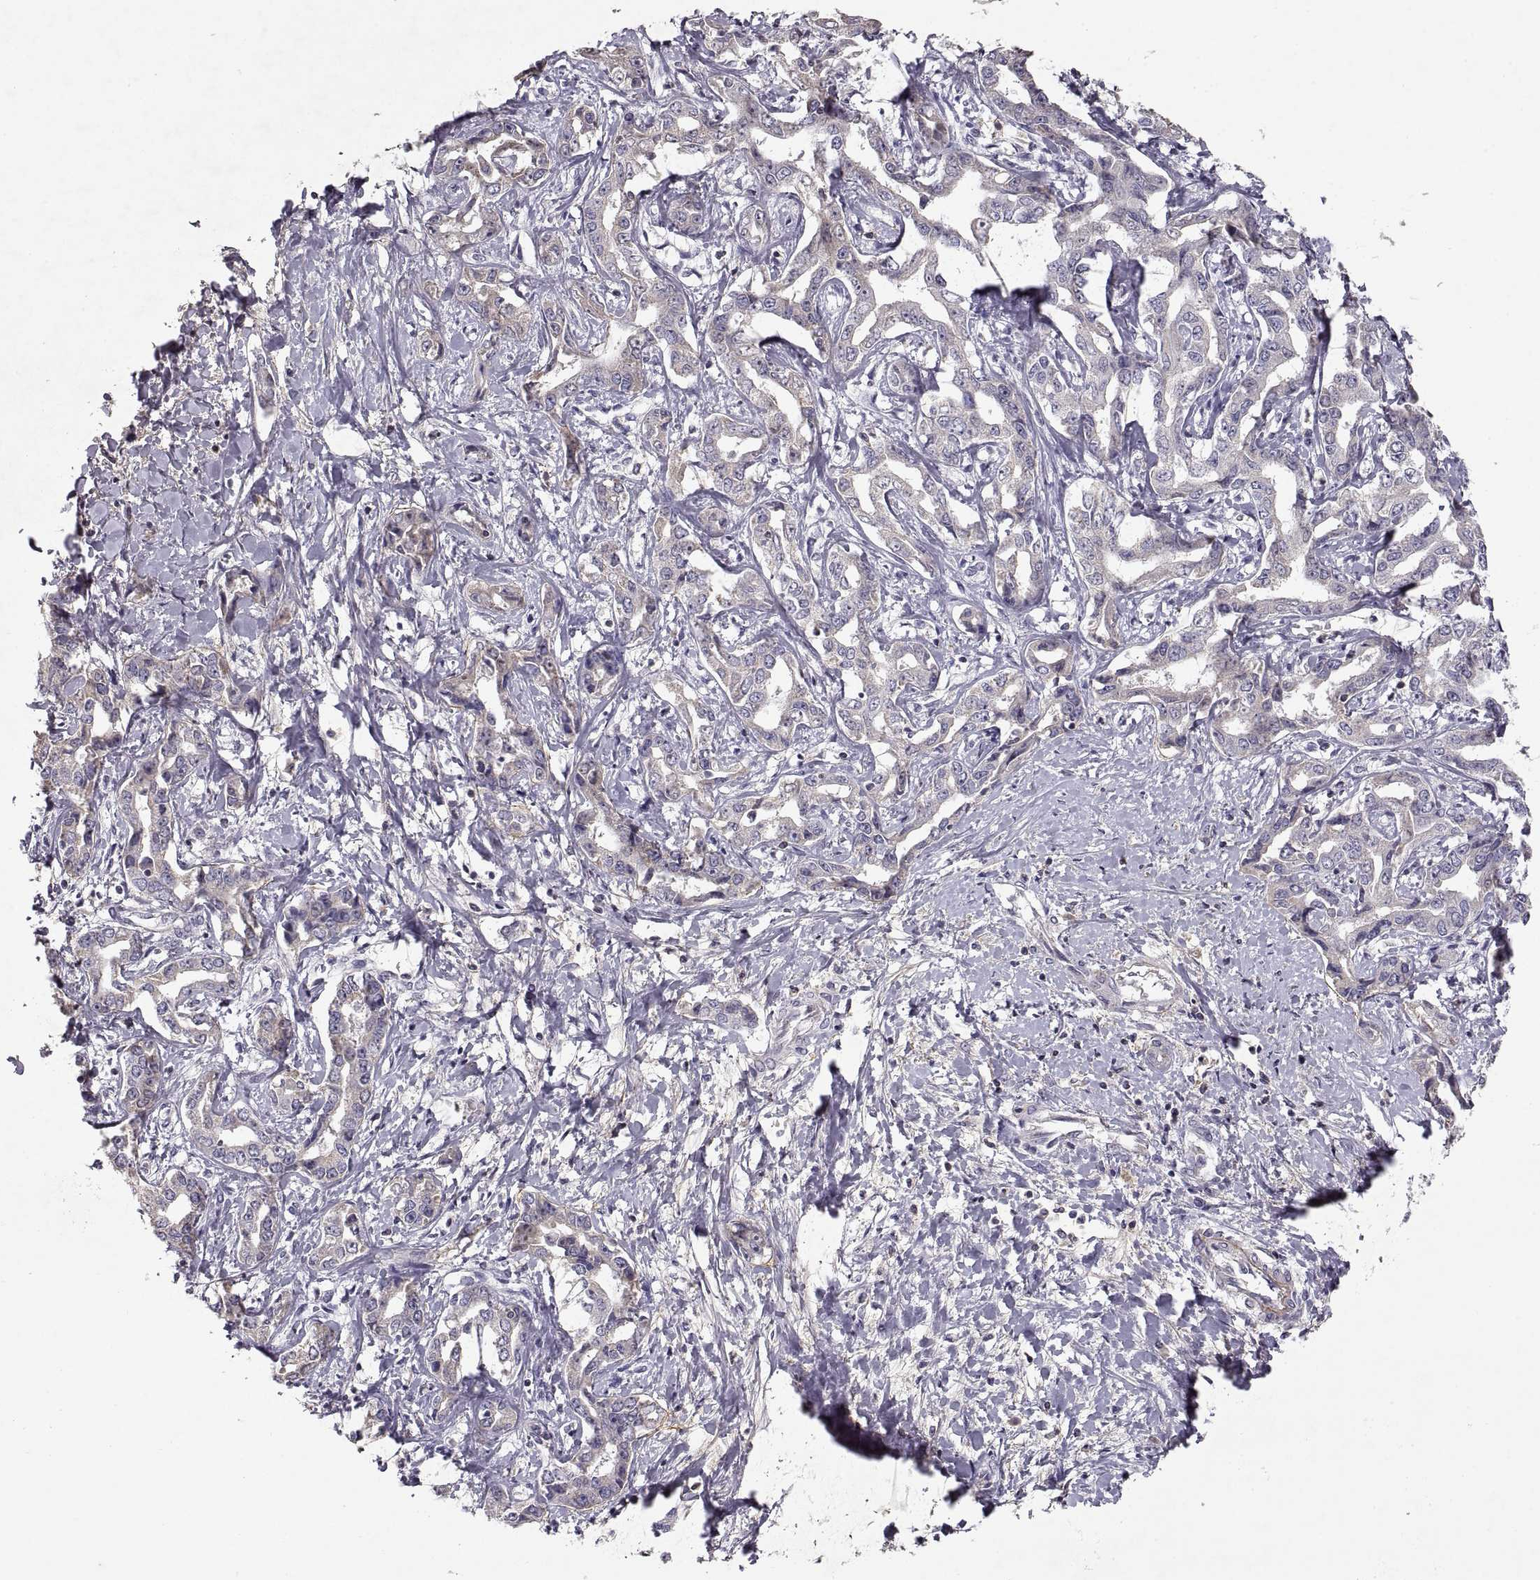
{"staining": {"intensity": "weak", "quantity": ">75%", "location": "cytoplasmic/membranous"}, "tissue": "liver cancer", "cell_type": "Tumor cells", "image_type": "cancer", "snomed": [{"axis": "morphology", "description": "Cholangiocarcinoma"}, {"axis": "topography", "description": "Liver"}], "caption": "Human liver cholangiocarcinoma stained with a protein marker exhibits weak staining in tumor cells.", "gene": "ADAM11", "patient": {"sex": "male", "age": 59}}